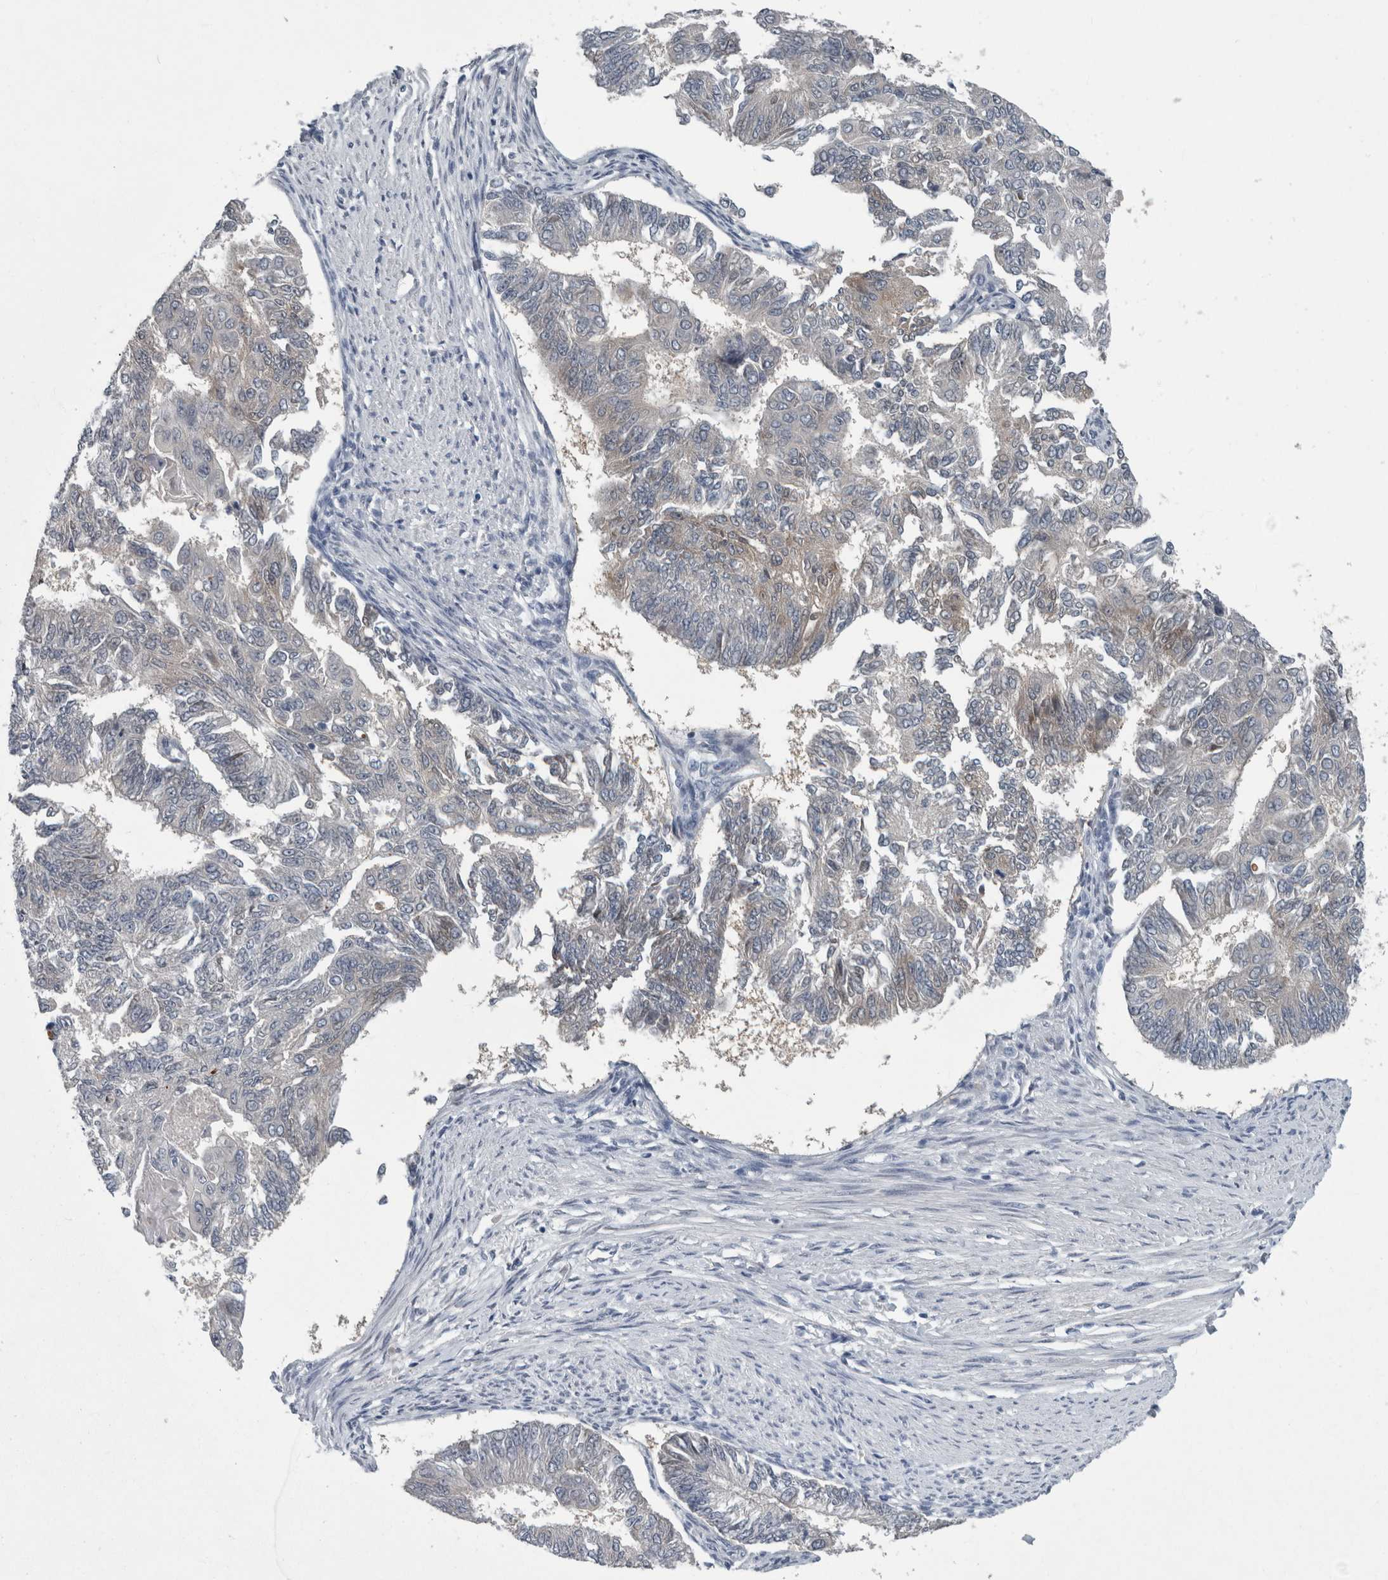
{"staining": {"intensity": "negative", "quantity": "none", "location": "none"}, "tissue": "endometrial cancer", "cell_type": "Tumor cells", "image_type": "cancer", "snomed": [{"axis": "morphology", "description": "Adenocarcinoma, NOS"}, {"axis": "topography", "description": "Endometrium"}], "caption": "There is no significant expression in tumor cells of endometrial cancer. Nuclei are stained in blue.", "gene": "FAM83H", "patient": {"sex": "female", "age": 32}}